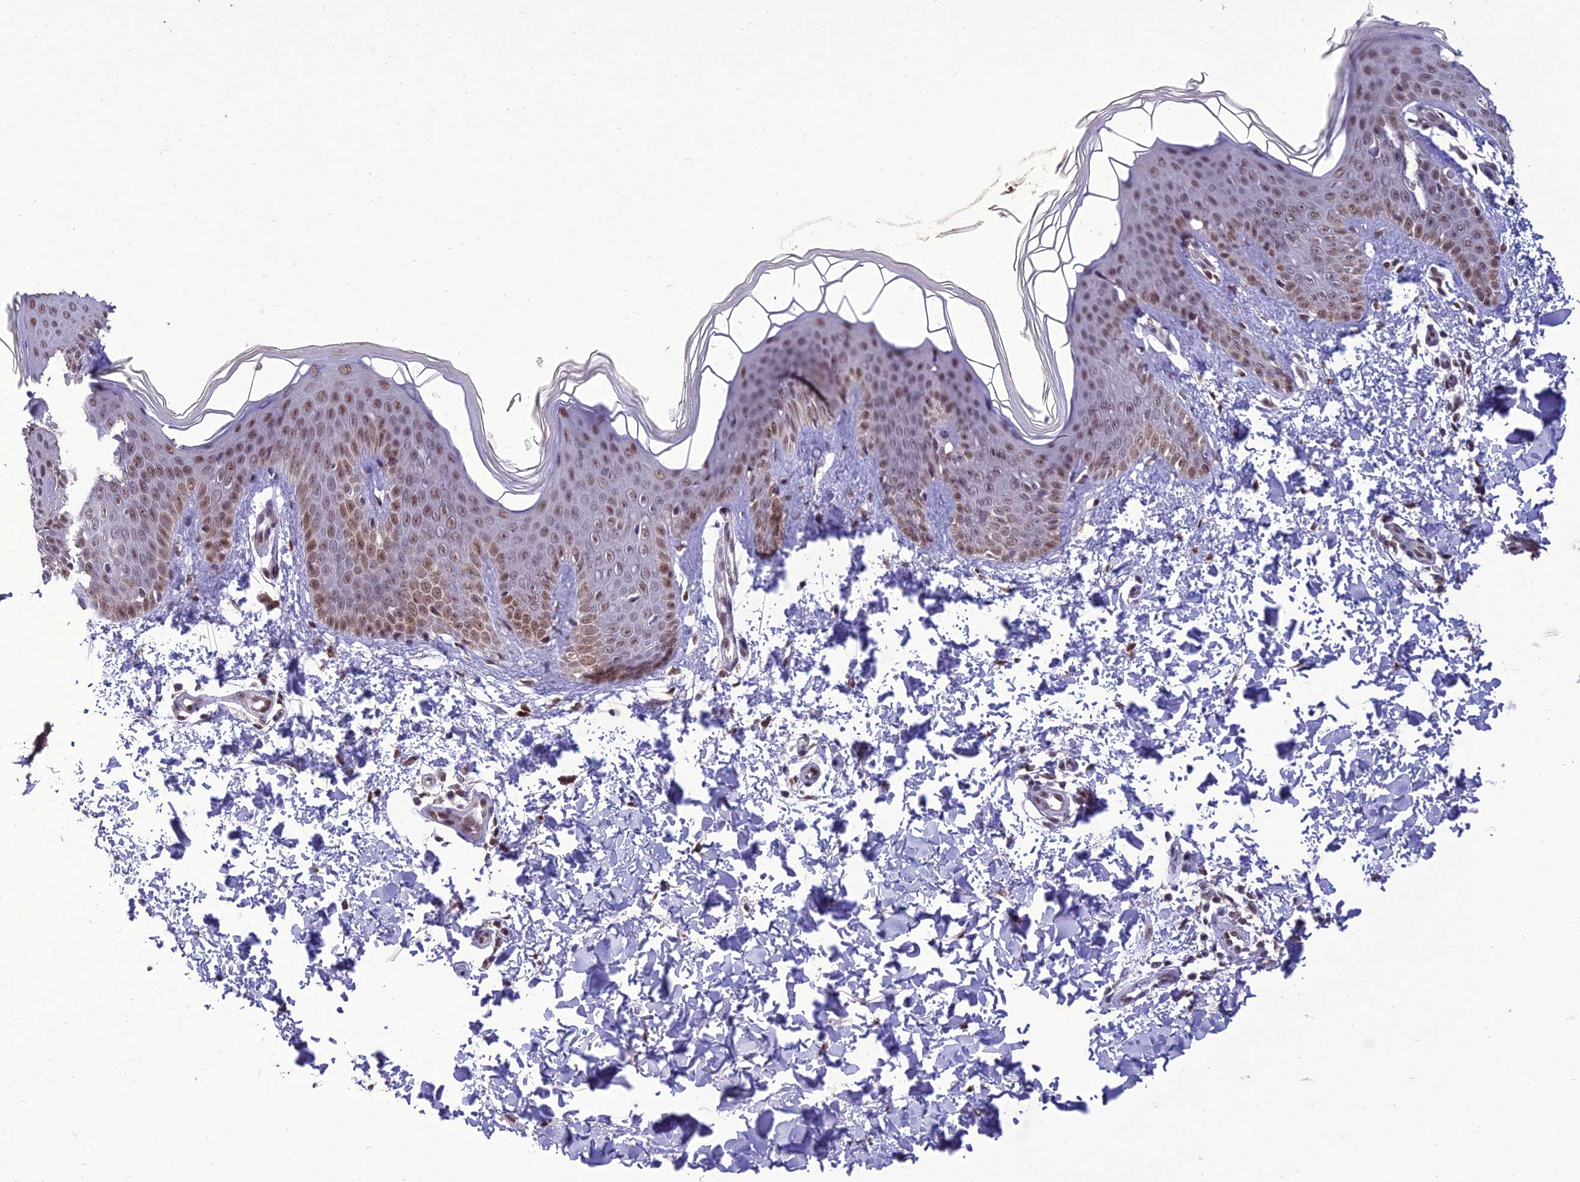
{"staining": {"intensity": "moderate", "quantity": ">75%", "location": "nuclear"}, "tissue": "skin", "cell_type": "Fibroblasts", "image_type": "normal", "snomed": [{"axis": "morphology", "description": "Normal tissue, NOS"}, {"axis": "topography", "description": "Skin"}], "caption": "The immunohistochemical stain highlights moderate nuclear staining in fibroblasts of unremarkable skin. (DAB (3,3'-diaminobenzidine) IHC with brightfield microscopy, high magnification).", "gene": "RANBP3", "patient": {"sex": "male", "age": 36}}